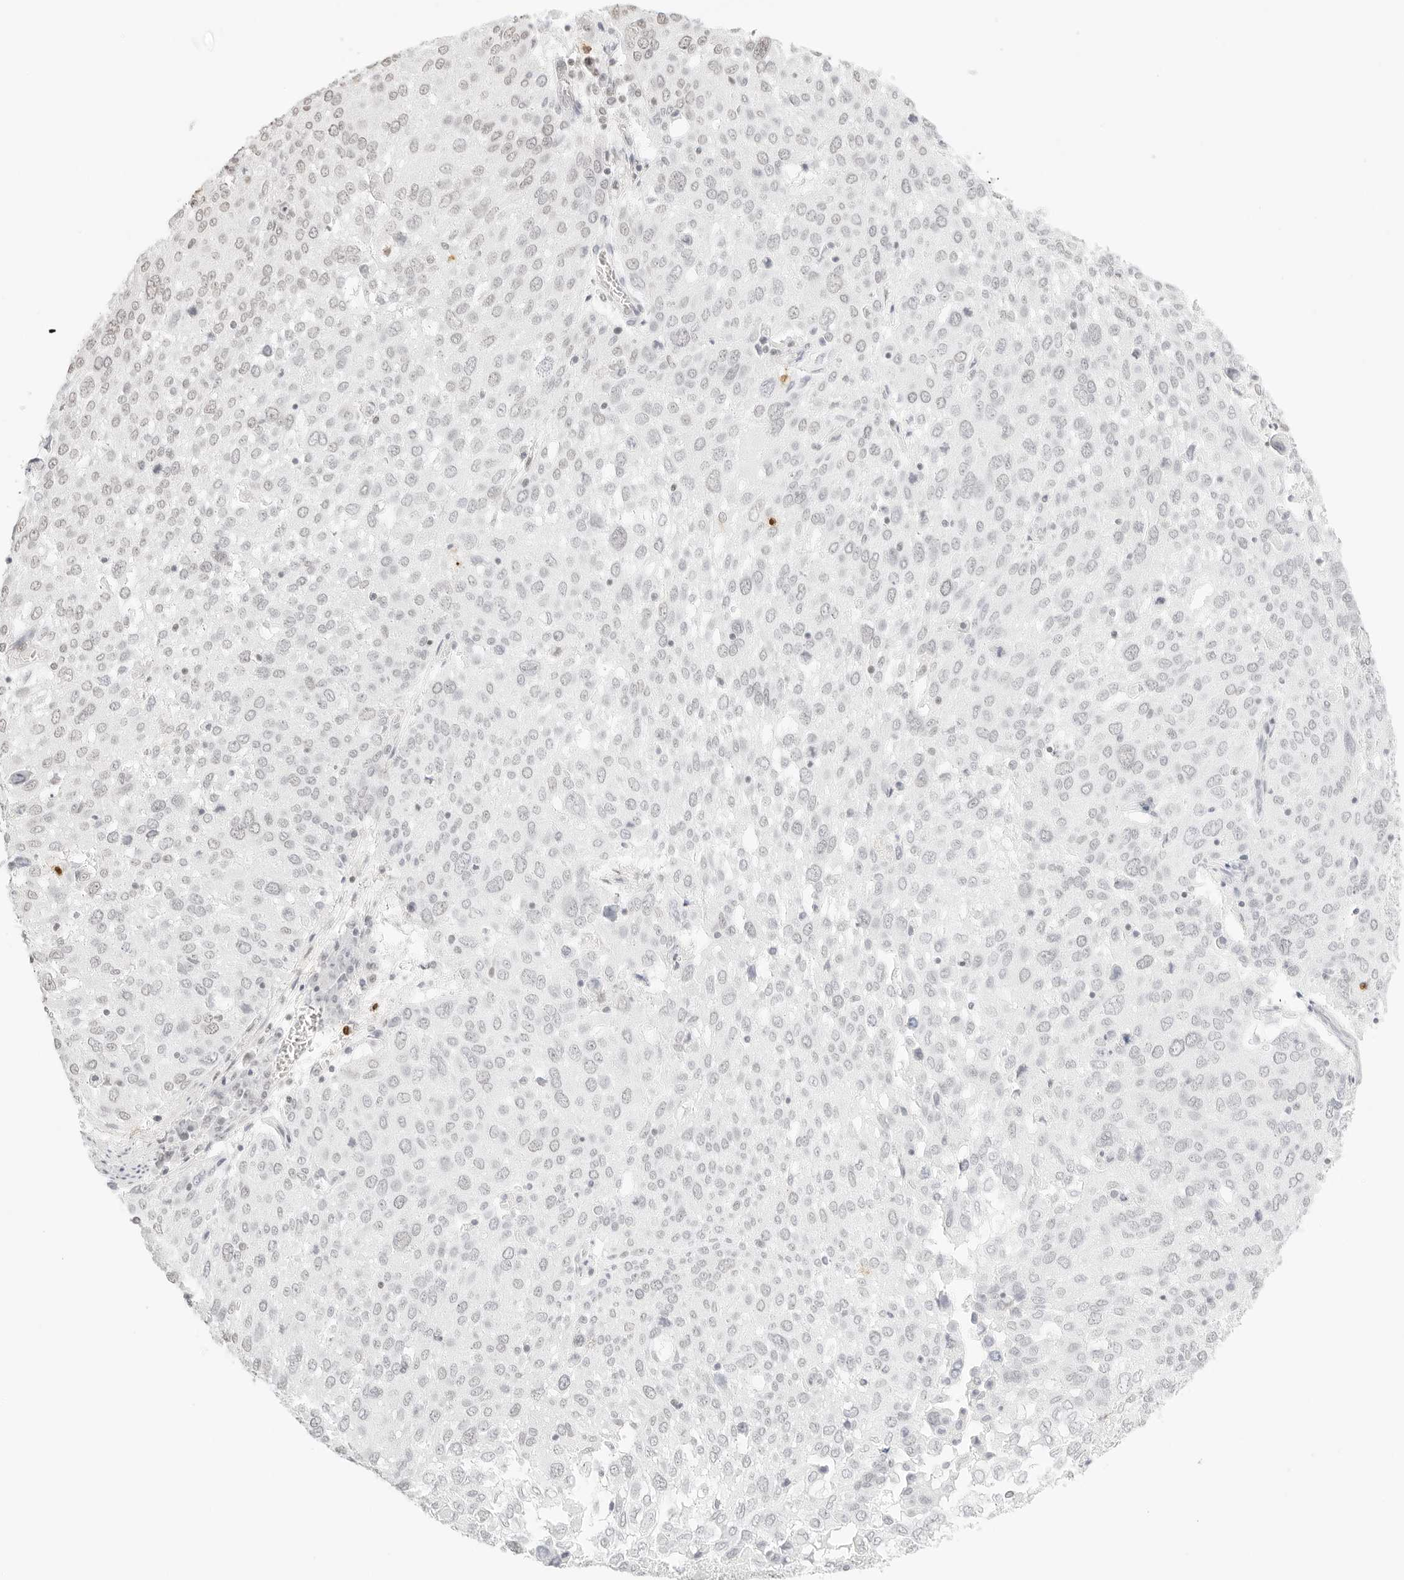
{"staining": {"intensity": "negative", "quantity": "none", "location": "none"}, "tissue": "lung cancer", "cell_type": "Tumor cells", "image_type": "cancer", "snomed": [{"axis": "morphology", "description": "Squamous cell carcinoma, NOS"}, {"axis": "topography", "description": "Lung"}], "caption": "Tumor cells show no significant staining in squamous cell carcinoma (lung). Nuclei are stained in blue.", "gene": "FBLN5", "patient": {"sex": "male", "age": 65}}